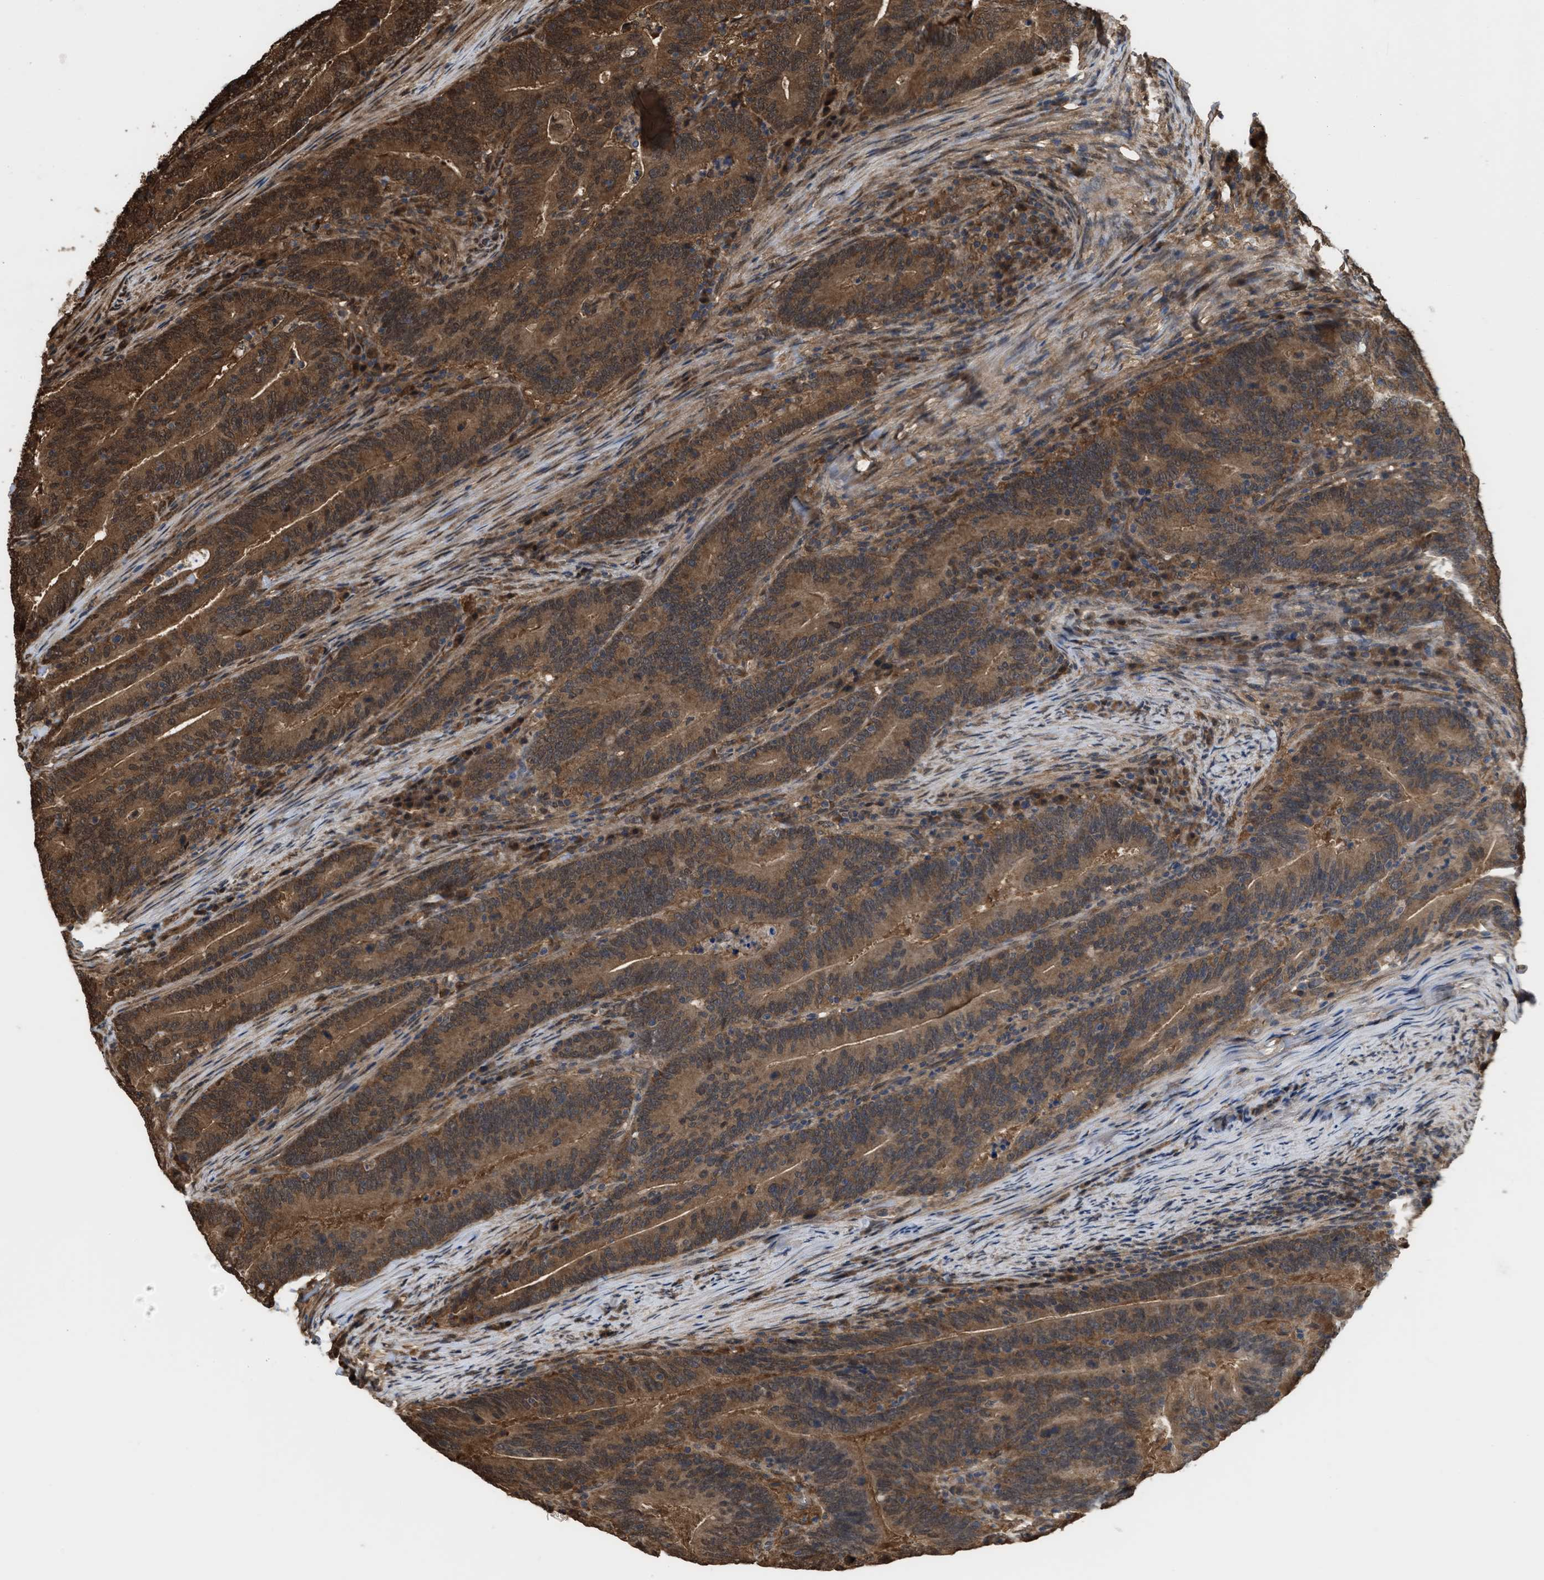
{"staining": {"intensity": "moderate", "quantity": ">75%", "location": "cytoplasmic/membranous,nuclear"}, "tissue": "colorectal cancer", "cell_type": "Tumor cells", "image_type": "cancer", "snomed": [{"axis": "morphology", "description": "Adenocarcinoma, NOS"}, {"axis": "topography", "description": "Colon"}], "caption": "Adenocarcinoma (colorectal) tissue exhibits moderate cytoplasmic/membranous and nuclear expression in approximately >75% of tumor cells, visualized by immunohistochemistry. The staining is performed using DAB (3,3'-diaminobenzidine) brown chromogen to label protein expression. The nuclei are counter-stained blue using hematoxylin.", "gene": "YWHAG", "patient": {"sex": "female", "age": 66}}